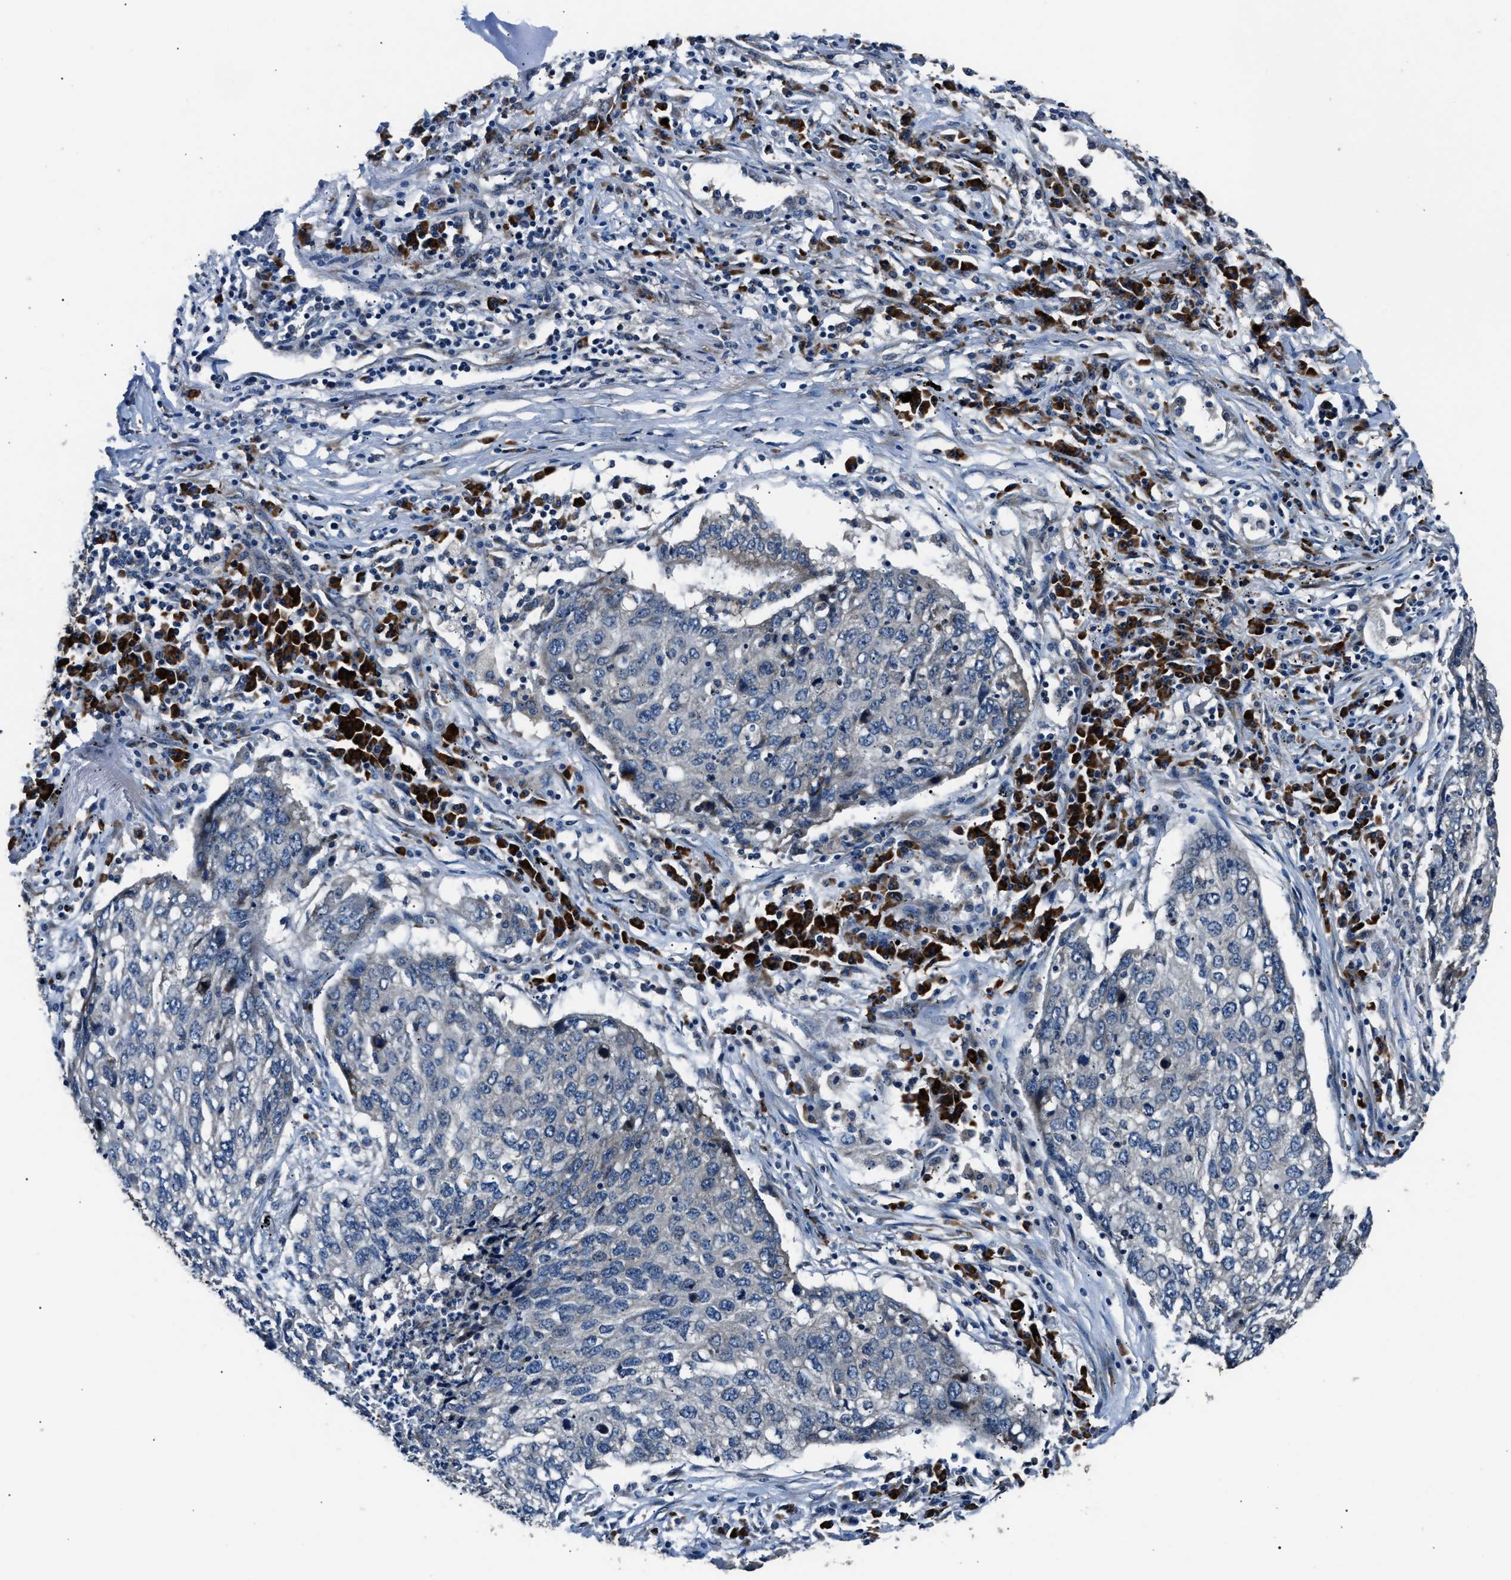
{"staining": {"intensity": "negative", "quantity": "none", "location": "none"}, "tissue": "lung cancer", "cell_type": "Tumor cells", "image_type": "cancer", "snomed": [{"axis": "morphology", "description": "Squamous cell carcinoma, NOS"}, {"axis": "topography", "description": "Lung"}], "caption": "Immunohistochemistry of squamous cell carcinoma (lung) demonstrates no expression in tumor cells. (Stains: DAB (3,3'-diaminobenzidine) immunohistochemistry (IHC) with hematoxylin counter stain, Microscopy: brightfield microscopy at high magnification).", "gene": "IMPDH2", "patient": {"sex": "female", "age": 63}}